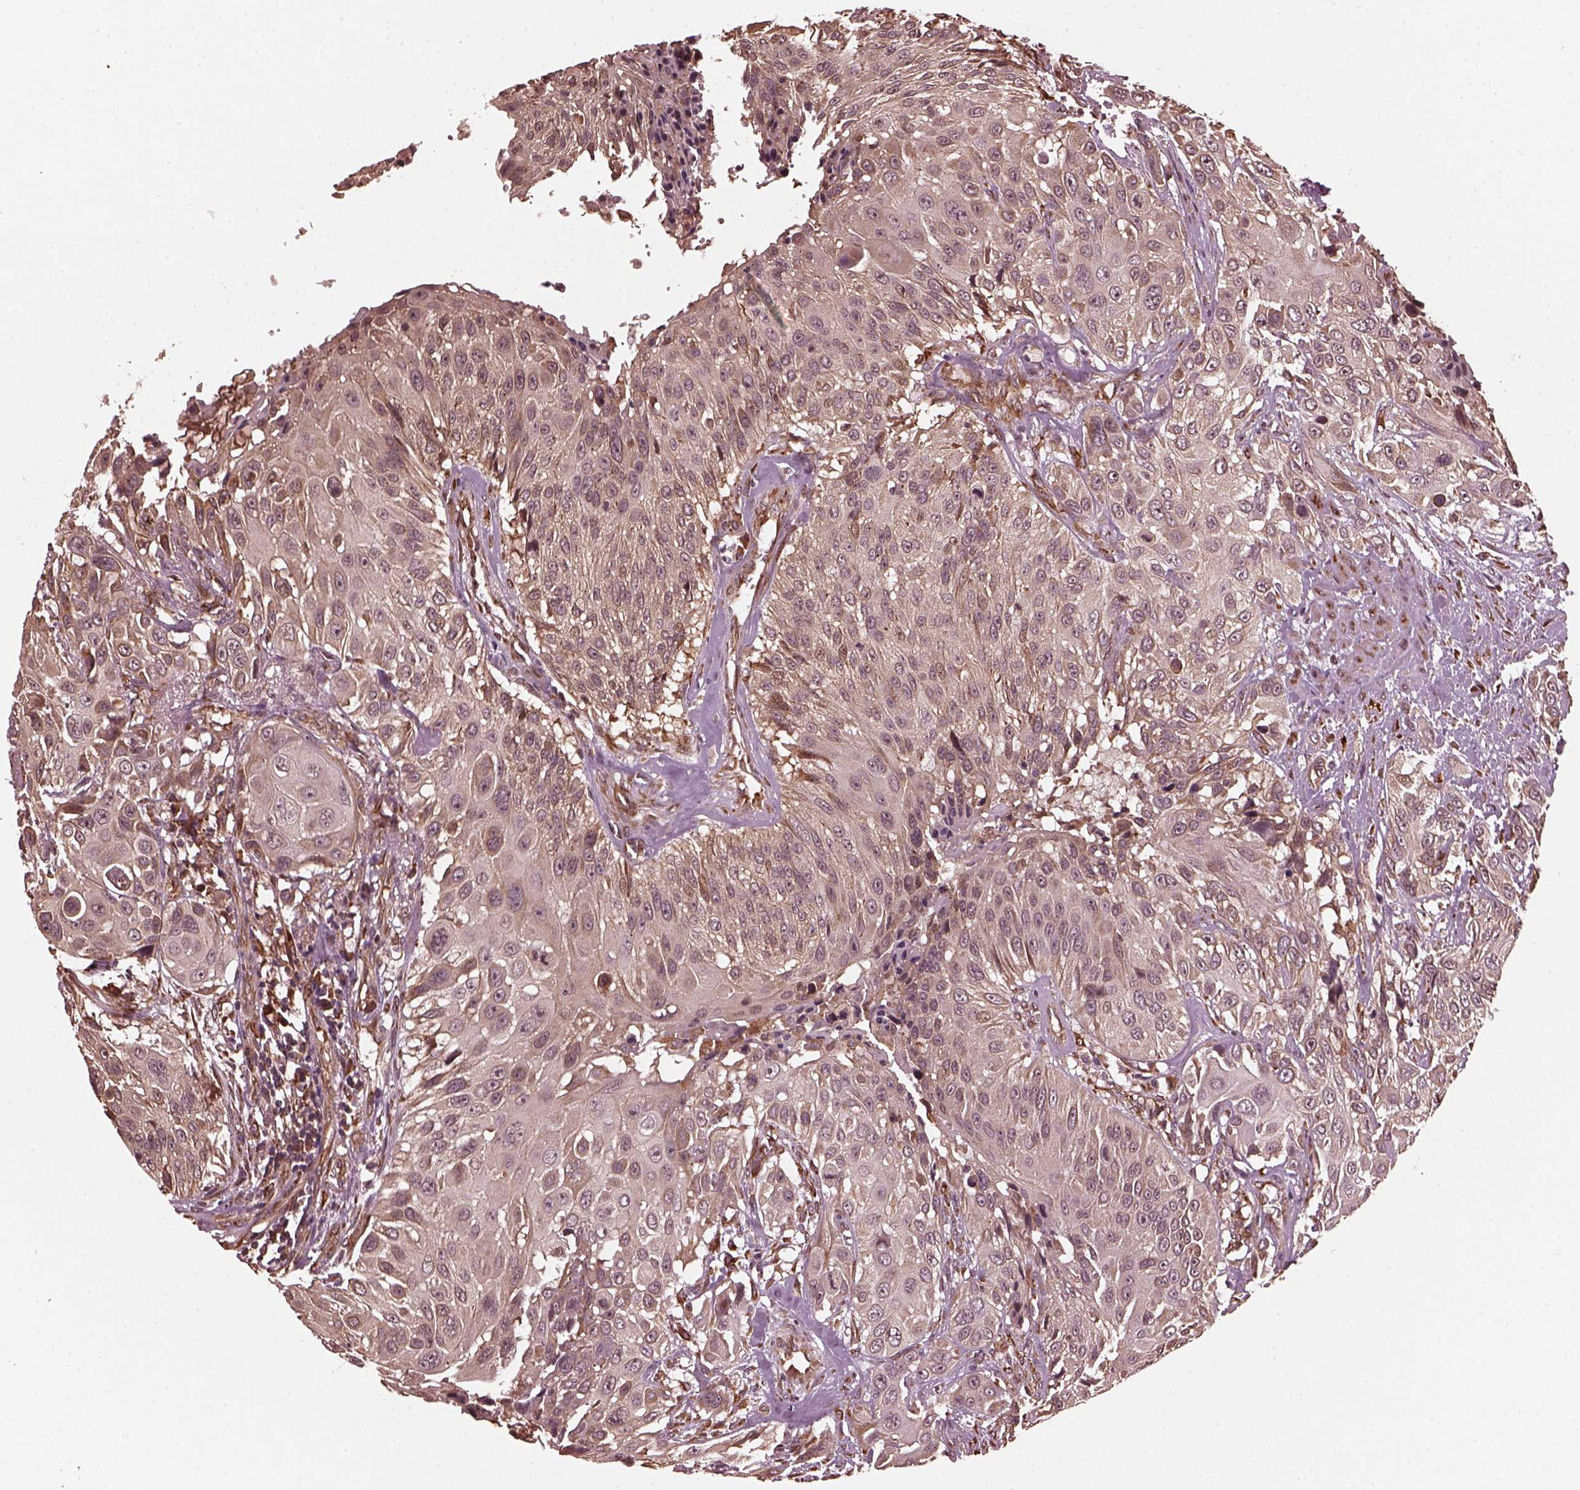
{"staining": {"intensity": "weak", "quantity": "25%-75%", "location": "cytoplasmic/membranous"}, "tissue": "urothelial cancer", "cell_type": "Tumor cells", "image_type": "cancer", "snomed": [{"axis": "morphology", "description": "Urothelial carcinoma, NOS"}, {"axis": "topography", "description": "Urinary bladder"}], "caption": "Protein expression analysis of urothelial cancer demonstrates weak cytoplasmic/membranous positivity in approximately 25%-75% of tumor cells. (brown staining indicates protein expression, while blue staining denotes nuclei).", "gene": "ZNF292", "patient": {"sex": "male", "age": 55}}